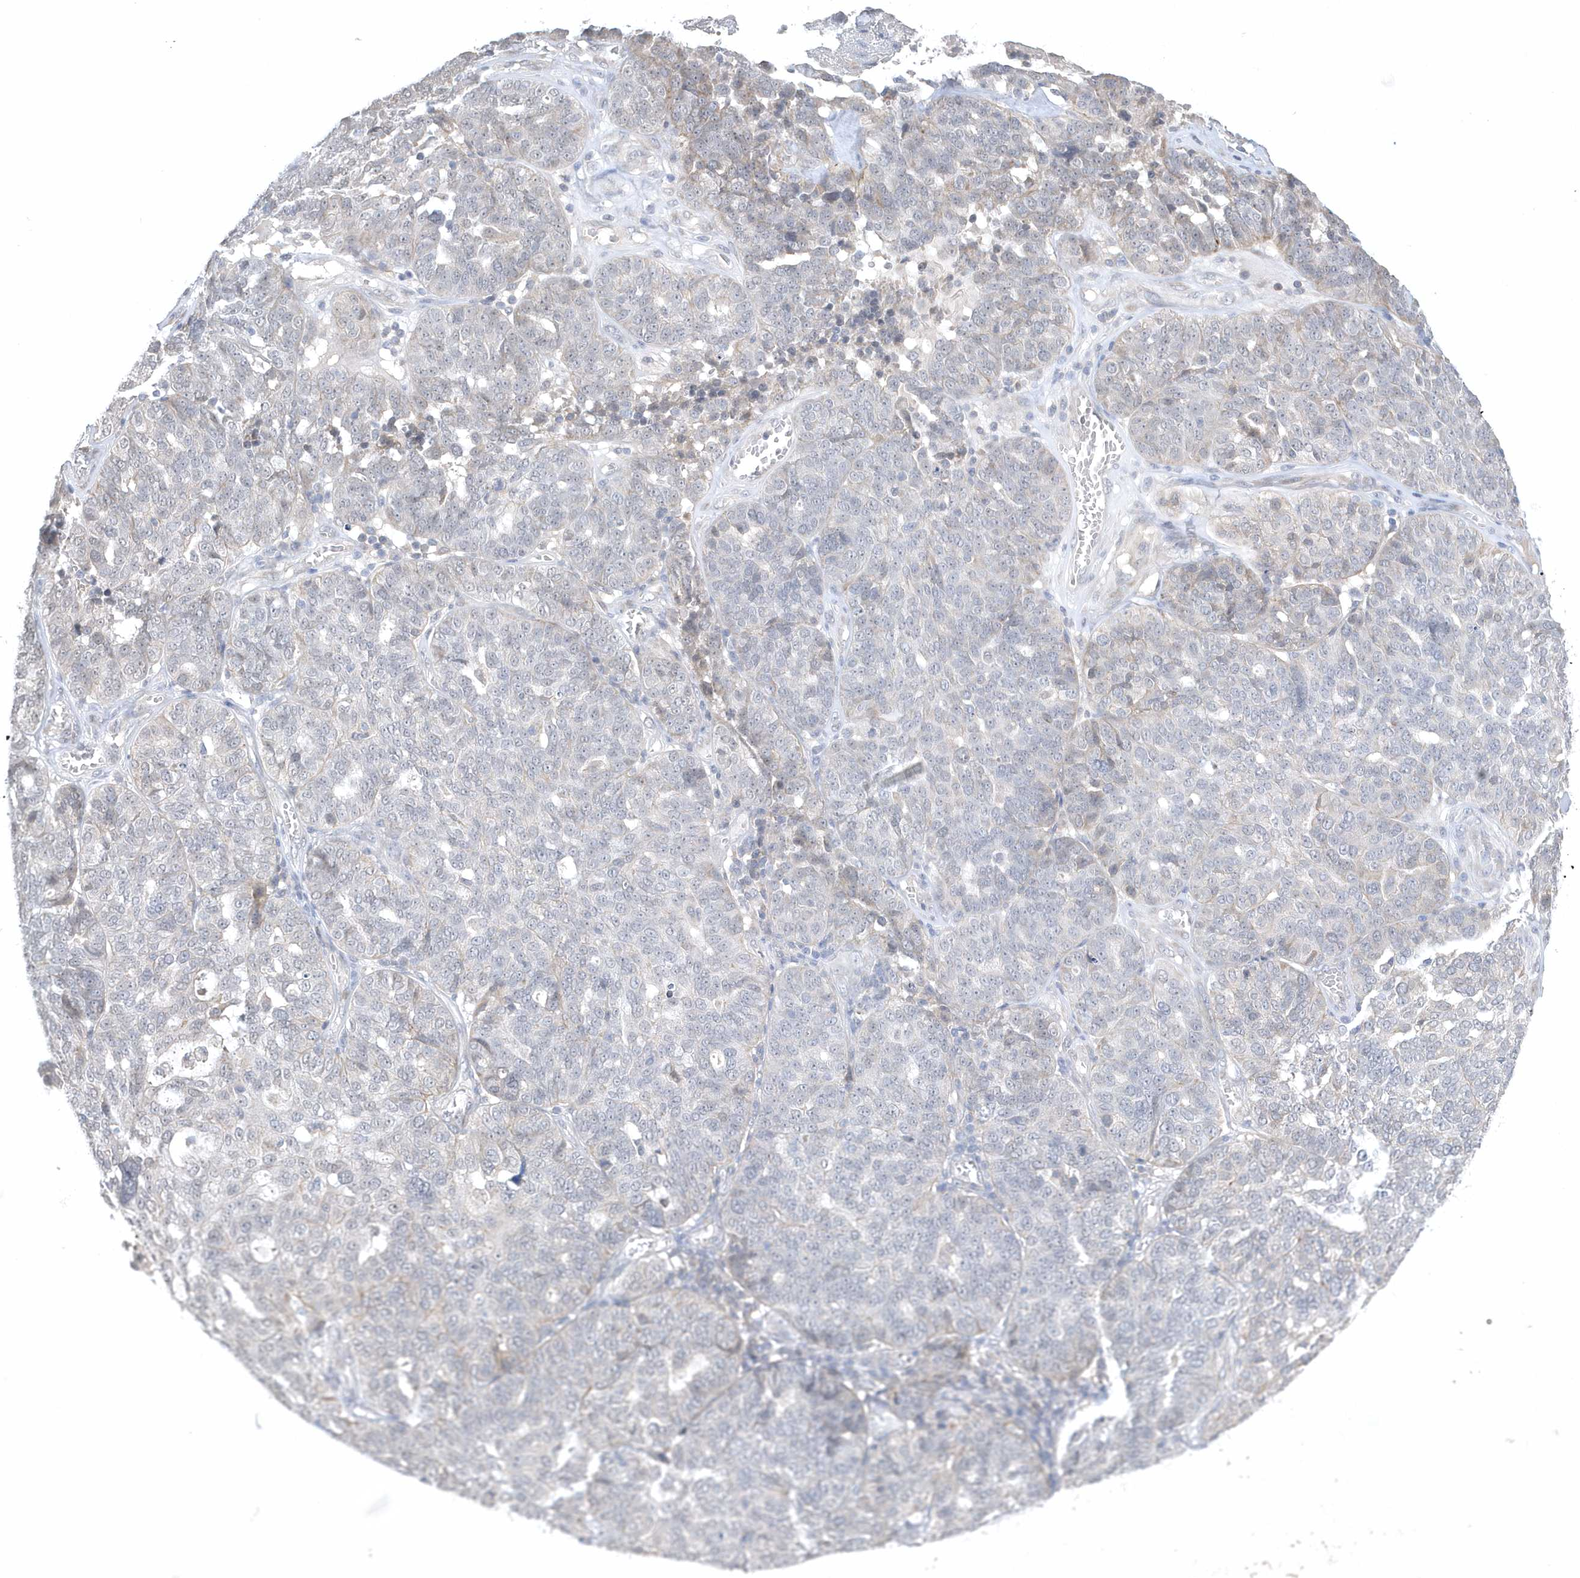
{"staining": {"intensity": "negative", "quantity": "none", "location": "none"}, "tissue": "ovarian cancer", "cell_type": "Tumor cells", "image_type": "cancer", "snomed": [{"axis": "morphology", "description": "Cystadenocarcinoma, serous, NOS"}, {"axis": "topography", "description": "Ovary"}], "caption": "Ovarian cancer was stained to show a protein in brown. There is no significant staining in tumor cells.", "gene": "ZC3H12D", "patient": {"sex": "female", "age": 59}}